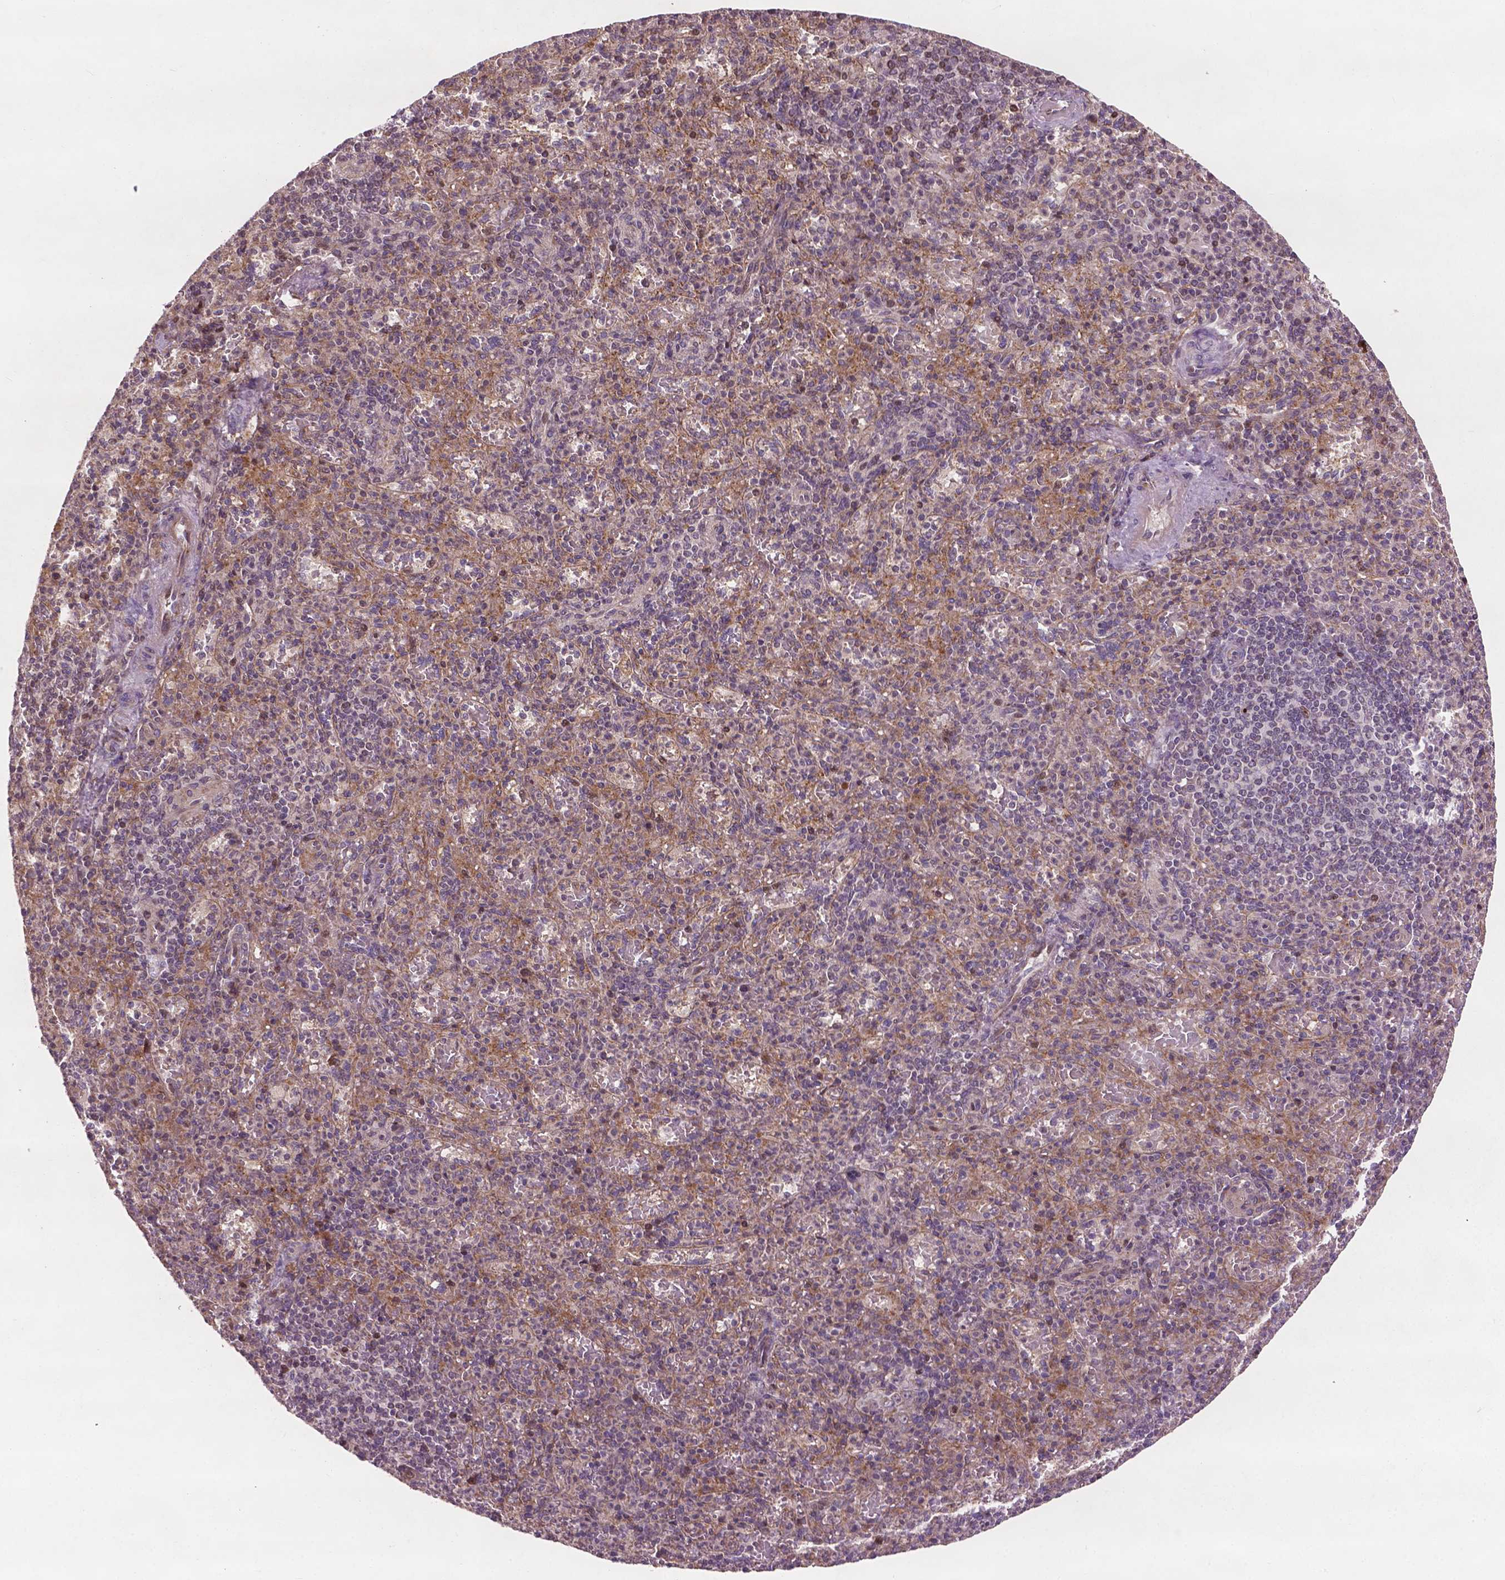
{"staining": {"intensity": "negative", "quantity": "none", "location": "none"}, "tissue": "spleen", "cell_type": "Cells in red pulp", "image_type": "normal", "snomed": [{"axis": "morphology", "description": "Normal tissue, NOS"}, {"axis": "topography", "description": "Spleen"}], "caption": "Immunohistochemical staining of benign spleen demonstrates no significant positivity in cells in red pulp.", "gene": "B3GALNT2", "patient": {"sex": "female", "age": 74}}